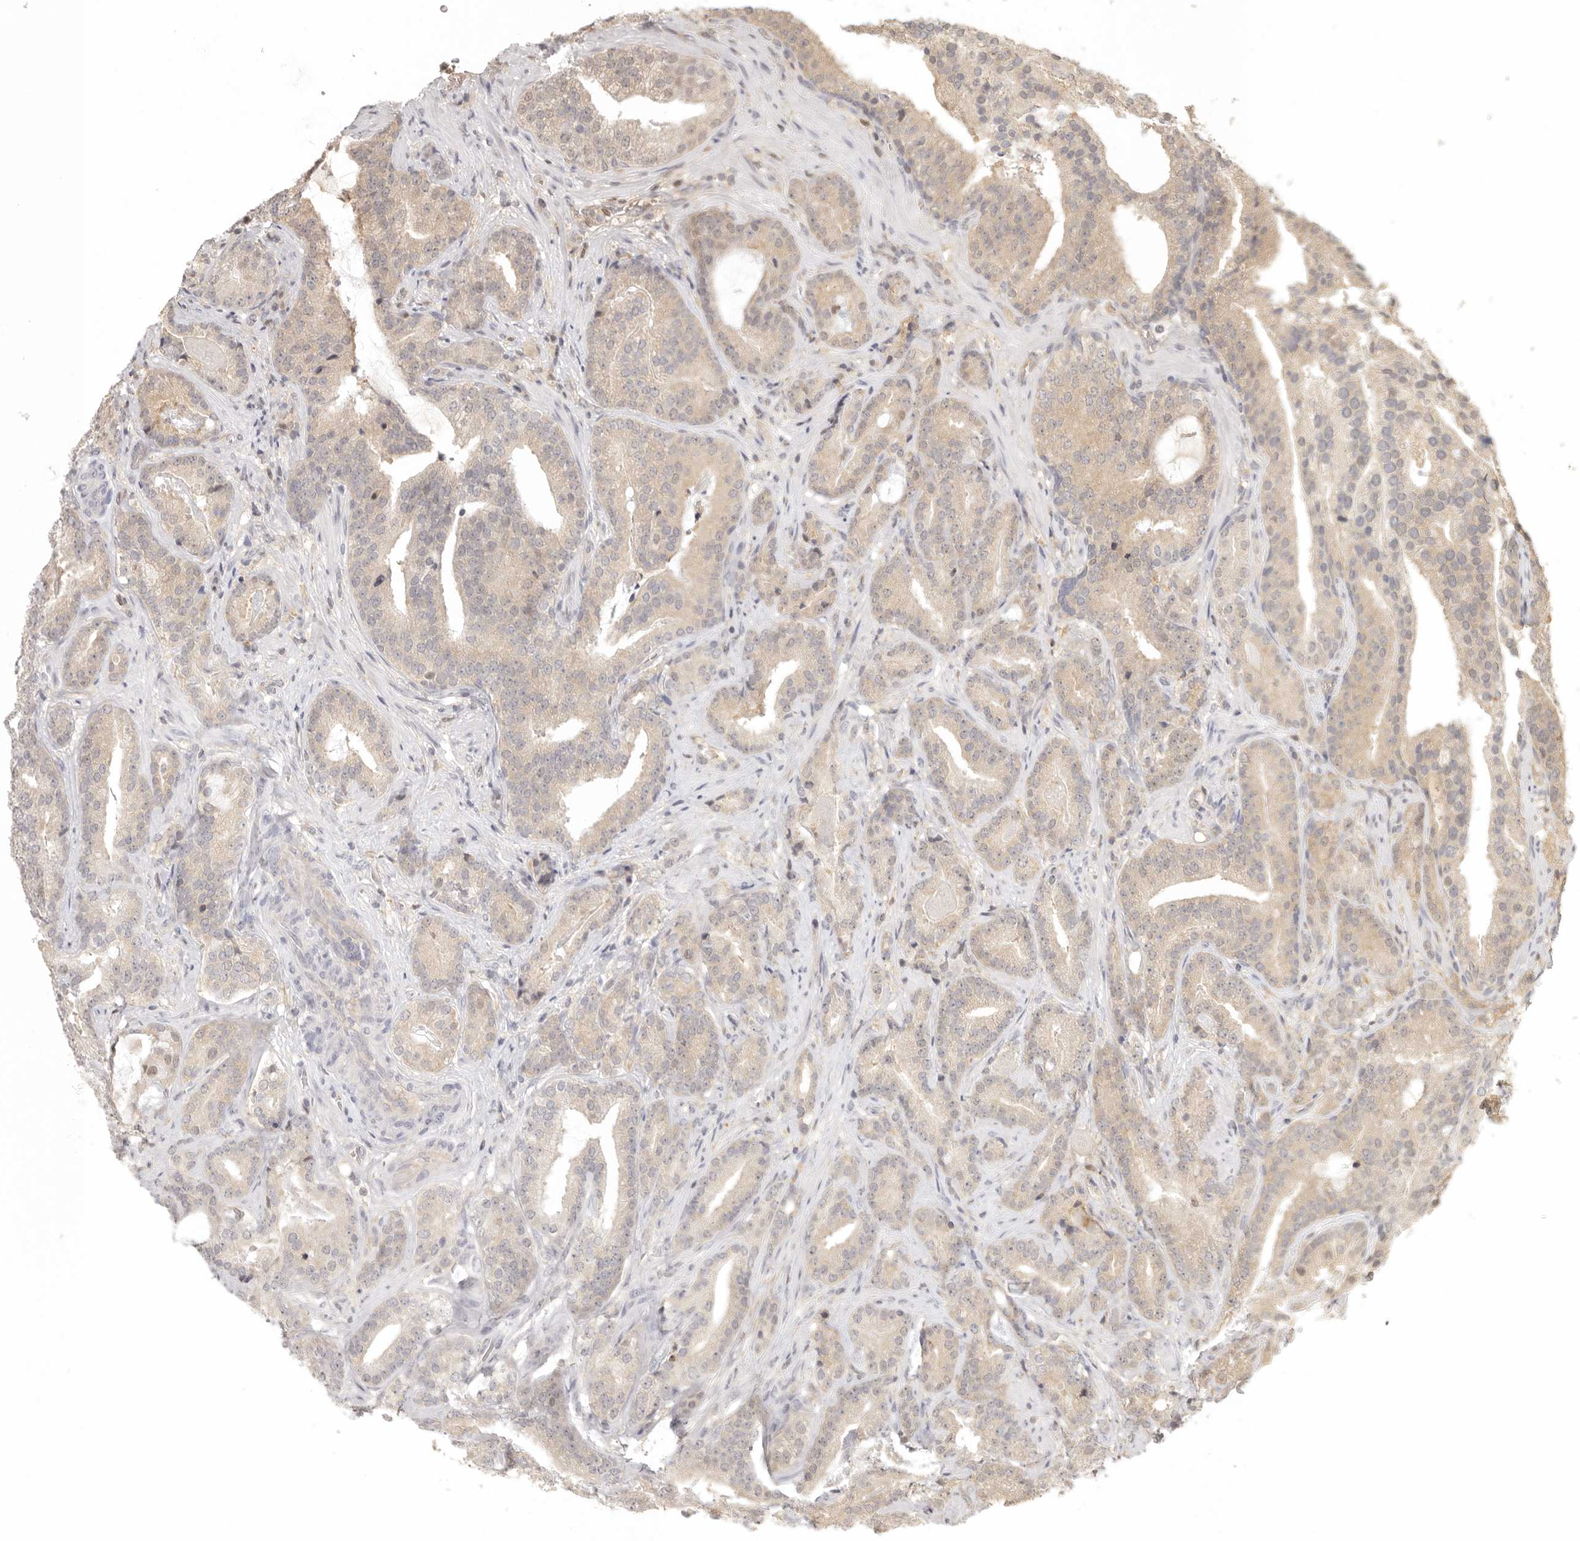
{"staining": {"intensity": "weak", "quantity": "<25%", "location": "cytoplasmic/membranous"}, "tissue": "prostate cancer", "cell_type": "Tumor cells", "image_type": "cancer", "snomed": [{"axis": "morphology", "description": "Adenocarcinoma, Low grade"}, {"axis": "topography", "description": "Prostate"}], "caption": "Immunohistochemistry histopathology image of neoplastic tissue: human prostate cancer stained with DAB (3,3'-diaminobenzidine) reveals no significant protein expression in tumor cells. (Stains: DAB (3,3'-diaminobenzidine) IHC with hematoxylin counter stain, Microscopy: brightfield microscopy at high magnification).", "gene": "PSMA5", "patient": {"sex": "male", "age": 67}}